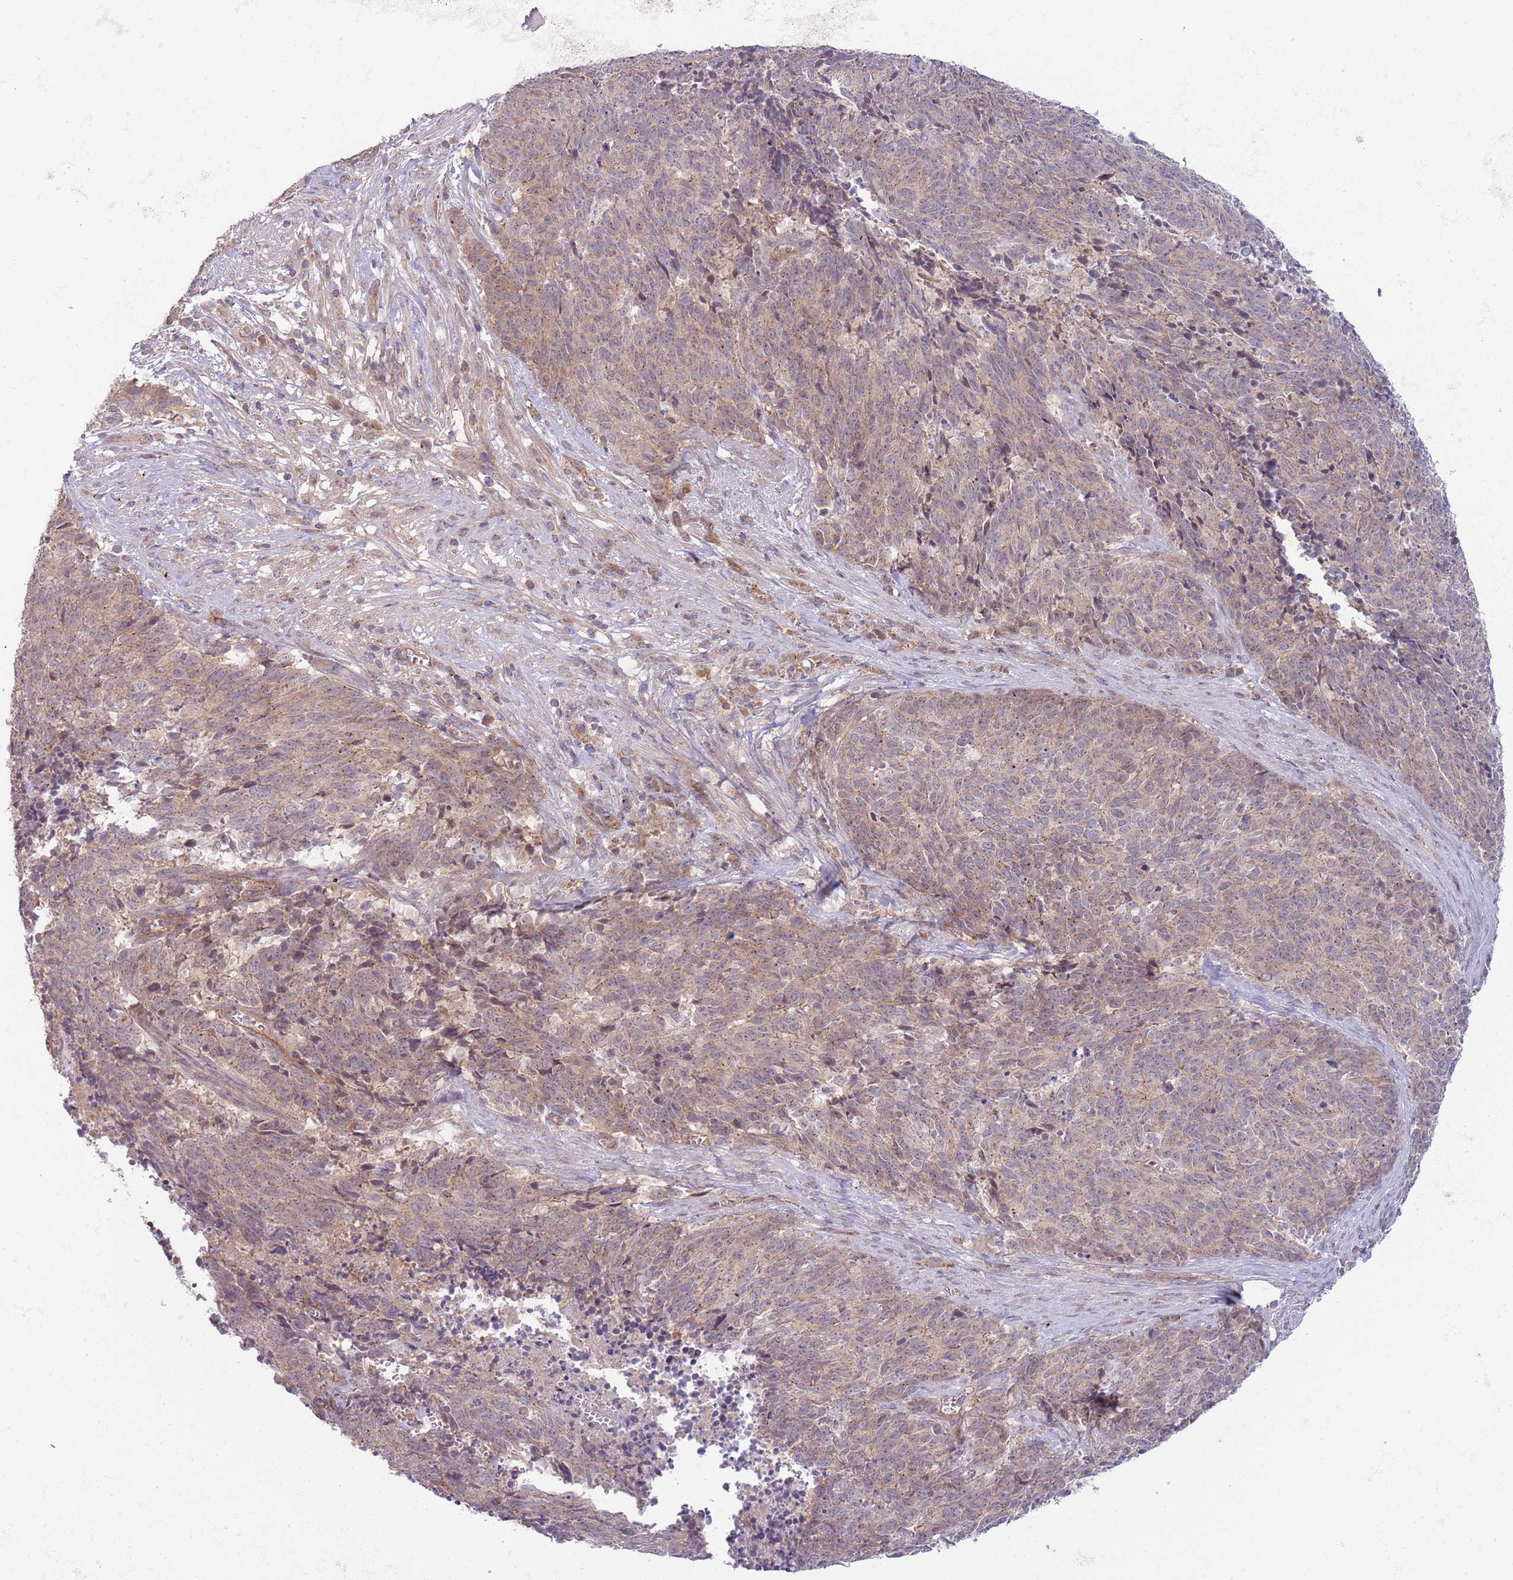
{"staining": {"intensity": "weak", "quantity": "25%-75%", "location": "cytoplasmic/membranous"}, "tissue": "cervical cancer", "cell_type": "Tumor cells", "image_type": "cancer", "snomed": [{"axis": "morphology", "description": "Squamous cell carcinoma, NOS"}, {"axis": "topography", "description": "Cervix"}], "caption": "Immunohistochemical staining of squamous cell carcinoma (cervical) displays low levels of weak cytoplasmic/membranous protein positivity in about 25%-75% of tumor cells. (brown staining indicates protein expression, while blue staining denotes nuclei).", "gene": "SAV1", "patient": {"sex": "female", "age": 29}}